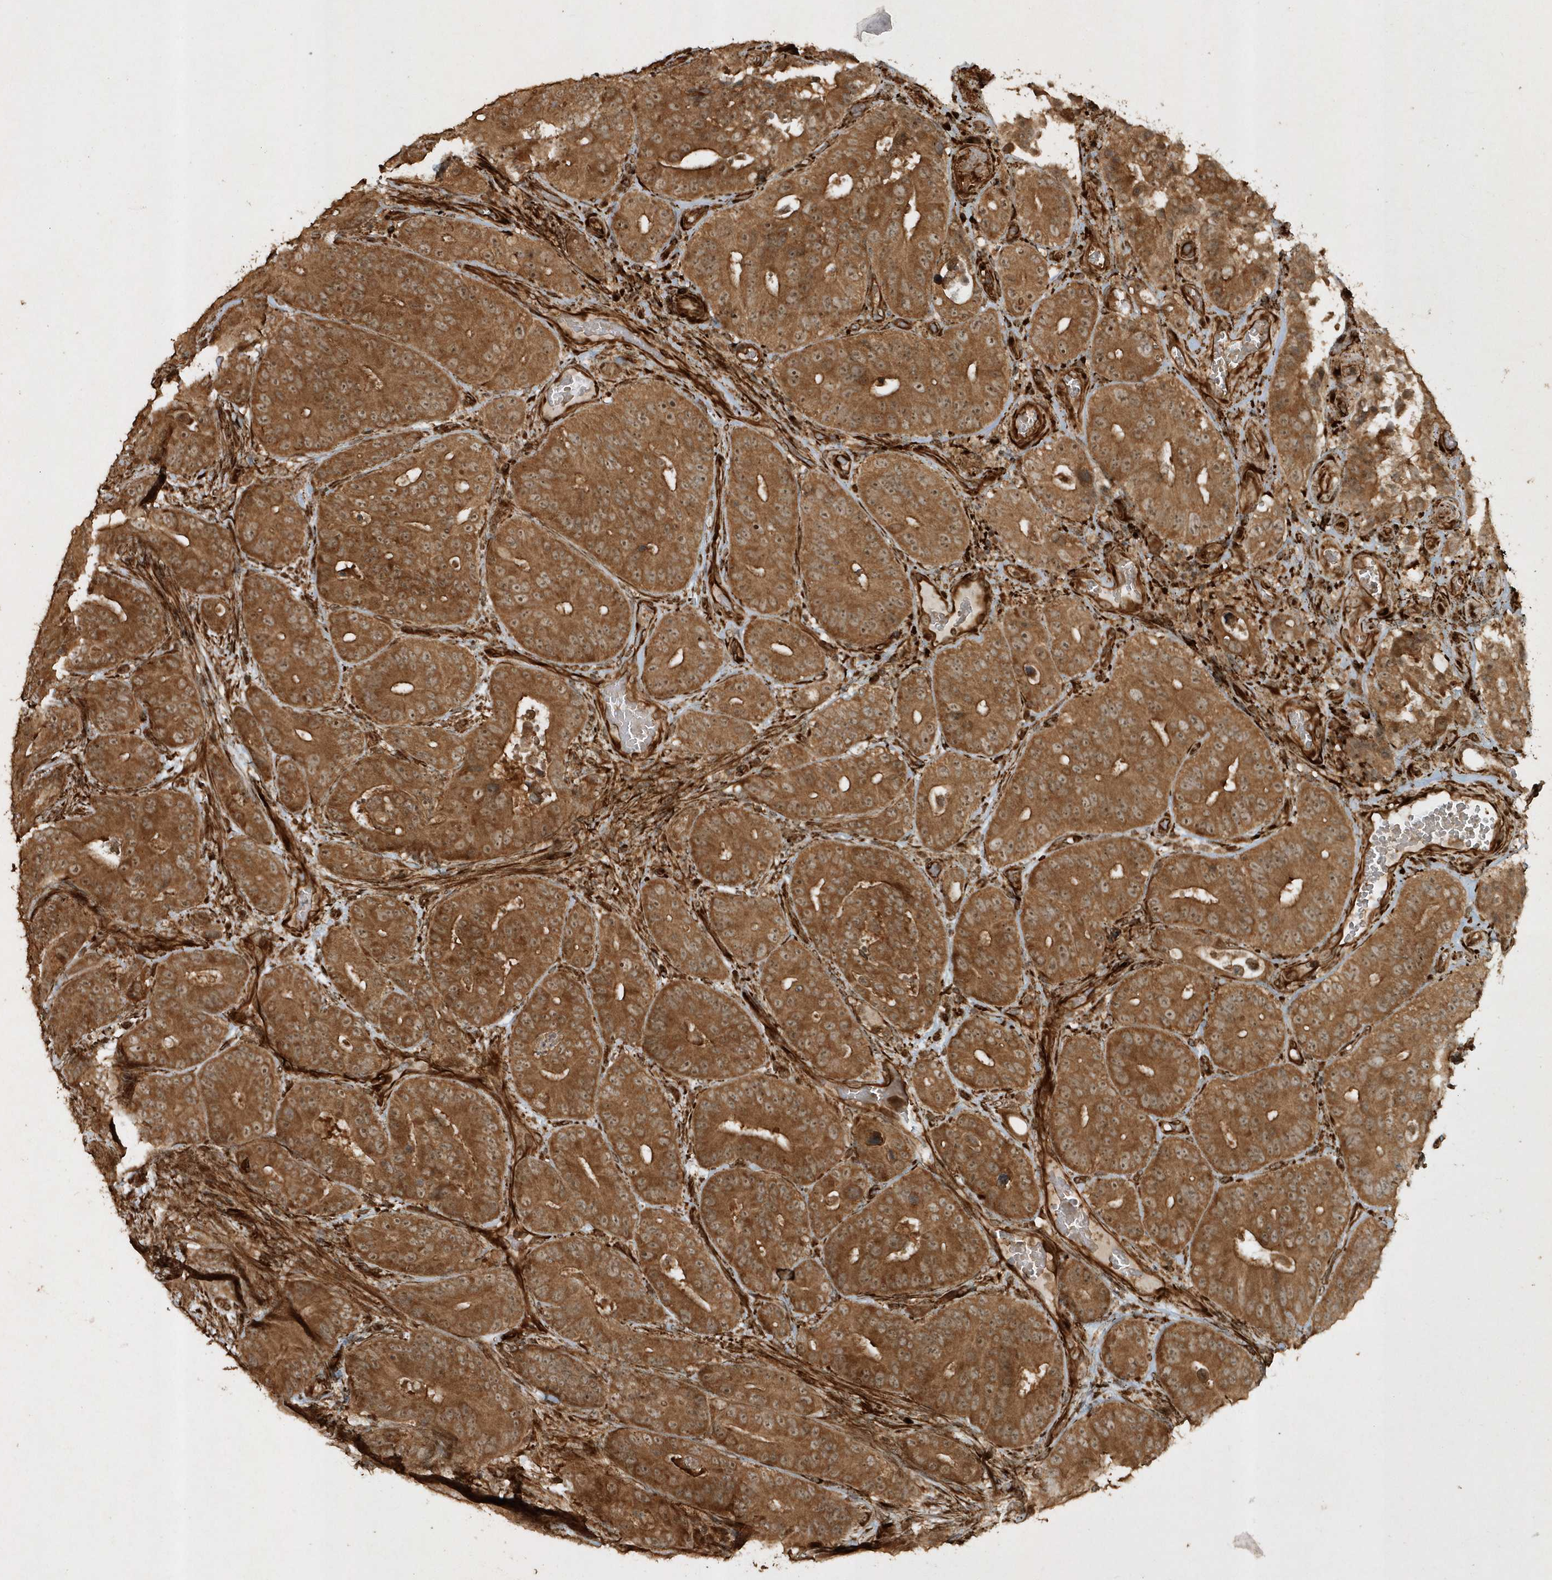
{"staining": {"intensity": "moderate", "quantity": ">75%", "location": "cytoplasmic/membranous"}, "tissue": "colorectal cancer", "cell_type": "Tumor cells", "image_type": "cancer", "snomed": [{"axis": "morphology", "description": "Adenocarcinoma, NOS"}, {"axis": "topography", "description": "Colon"}], "caption": "An IHC micrograph of neoplastic tissue is shown. Protein staining in brown labels moderate cytoplasmic/membranous positivity in colorectal adenocarcinoma within tumor cells.", "gene": "AVPI1", "patient": {"sex": "male", "age": 83}}